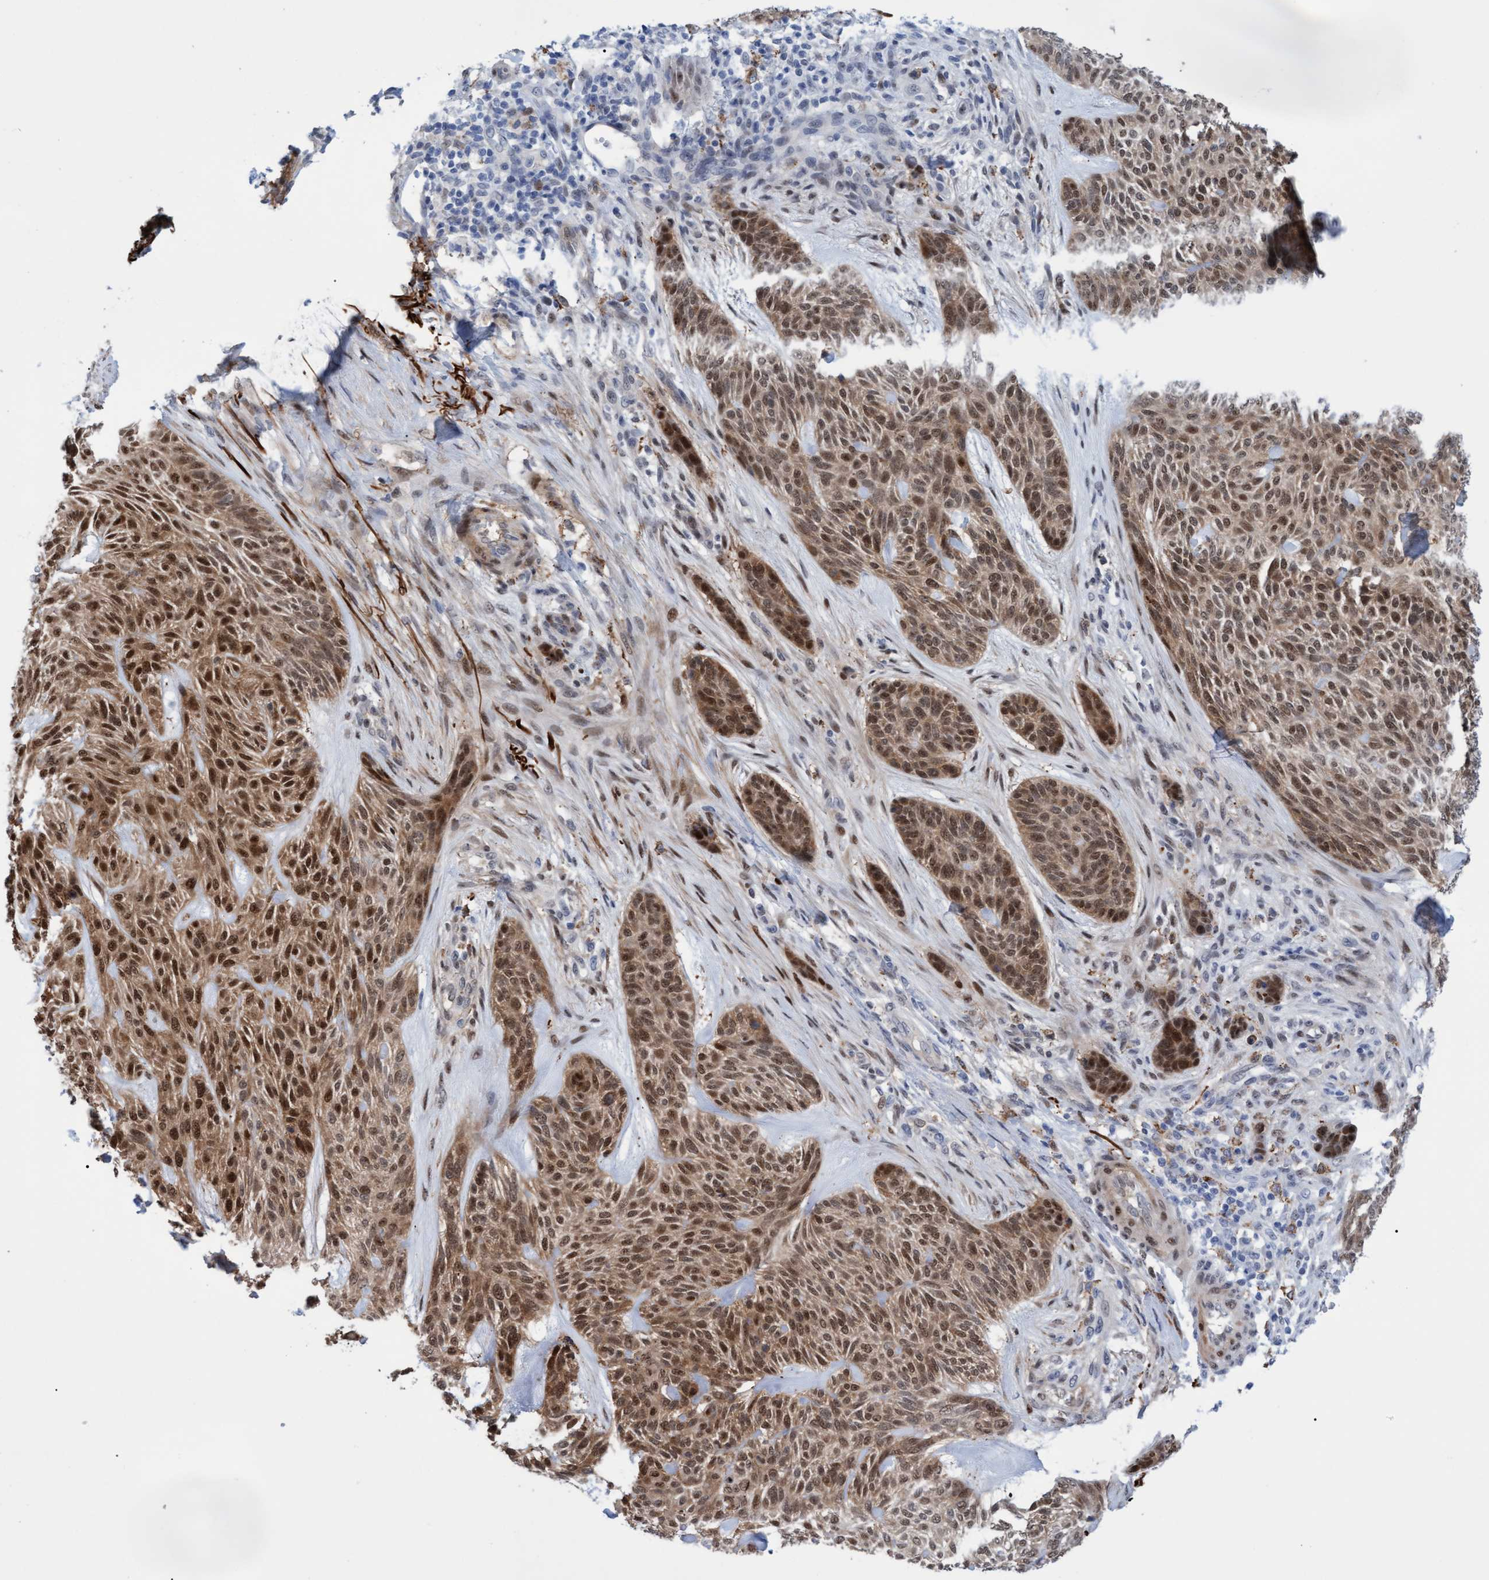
{"staining": {"intensity": "strong", "quantity": ">75%", "location": "cytoplasmic/membranous,nuclear"}, "tissue": "skin cancer", "cell_type": "Tumor cells", "image_type": "cancer", "snomed": [{"axis": "morphology", "description": "Basal cell carcinoma"}, {"axis": "topography", "description": "Skin"}], "caption": "An image of skin basal cell carcinoma stained for a protein reveals strong cytoplasmic/membranous and nuclear brown staining in tumor cells. (DAB (3,3'-diaminobenzidine) IHC, brown staining for protein, blue staining for nuclei).", "gene": "PINX1", "patient": {"sex": "male", "age": 55}}